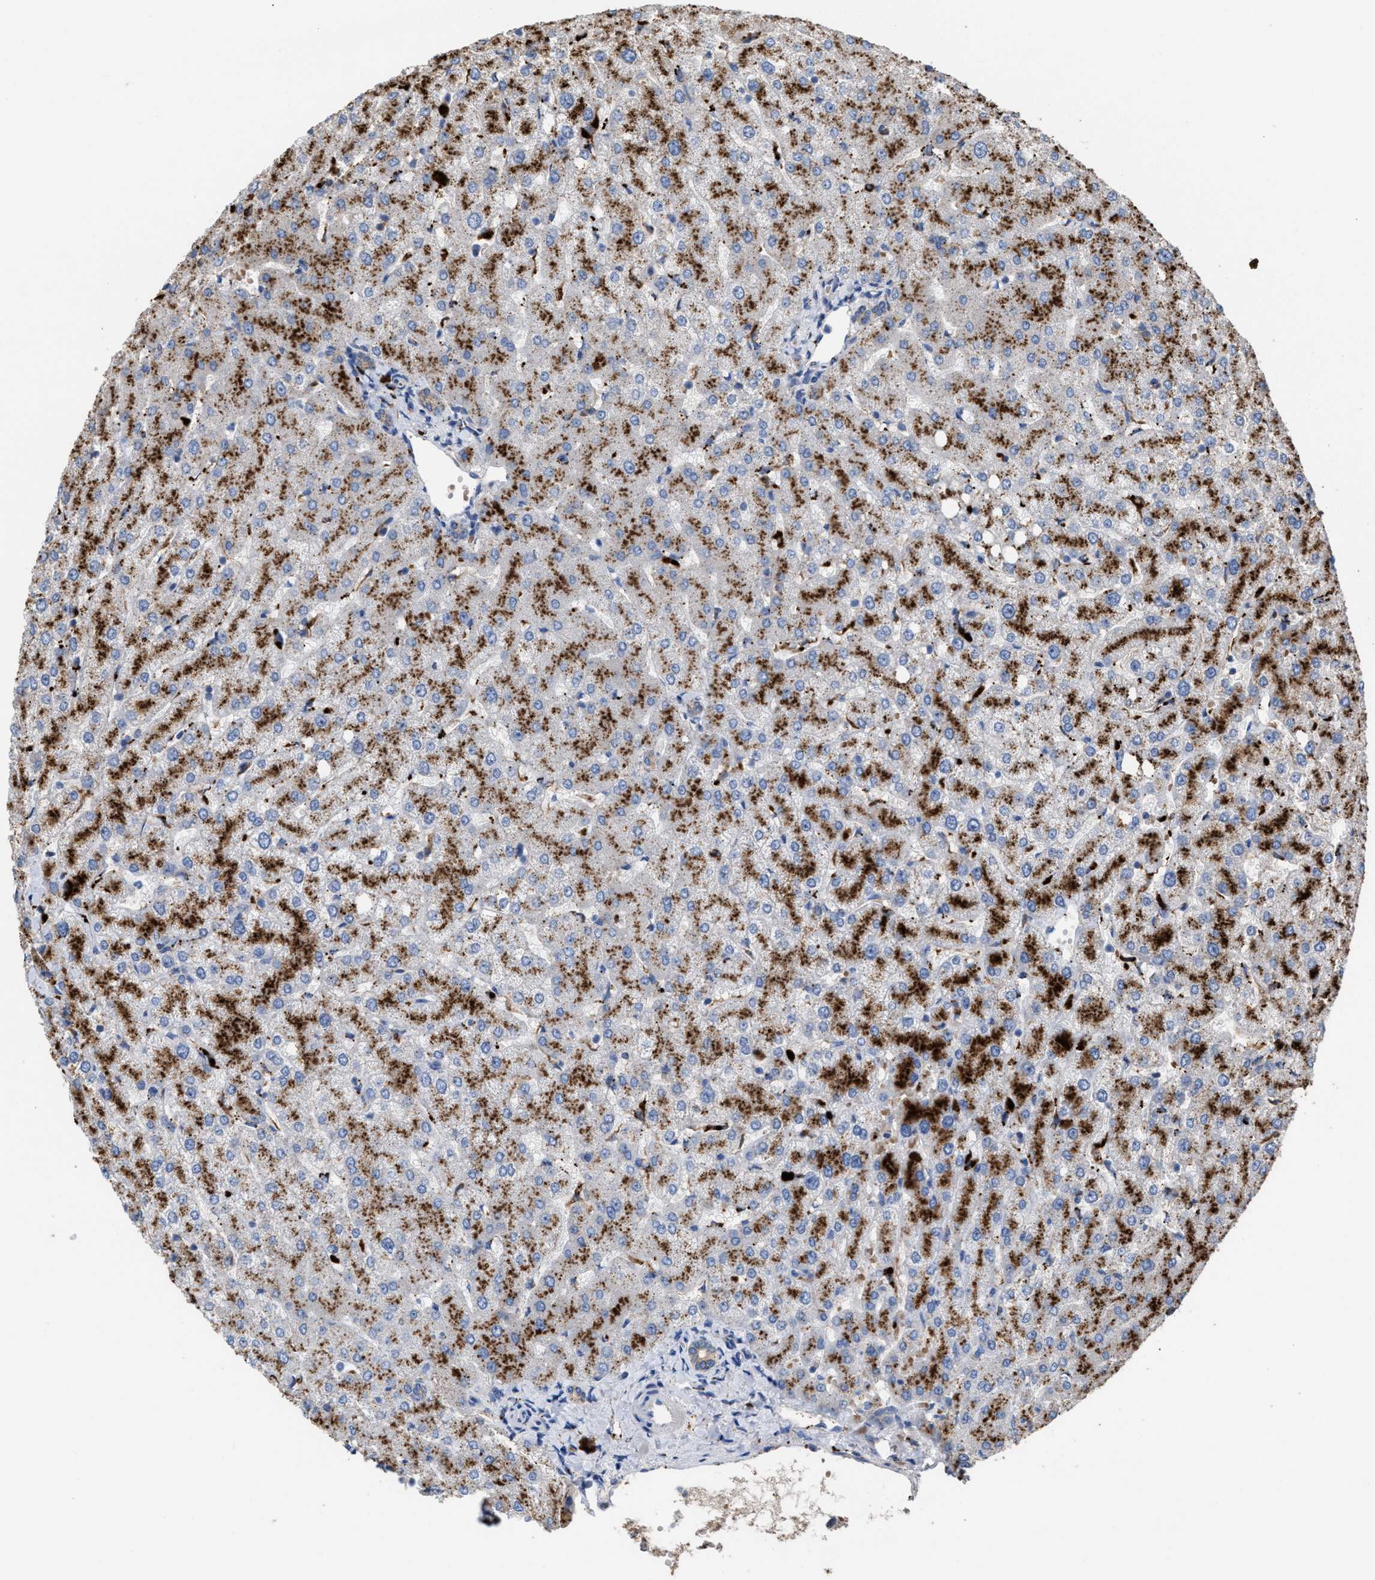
{"staining": {"intensity": "moderate", "quantity": ">75%", "location": "cytoplasmic/membranous"}, "tissue": "liver", "cell_type": "Cholangiocytes", "image_type": "normal", "snomed": [{"axis": "morphology", "description": "Normal tissue, NOS"}, {"axis": "topography", "description": "Liver"}], "caption": "Immunohistochemical staining of normal liver reveals >75% levels of moderate cytoplasmic/membranous protein positivity in approximately >75% of cholangiocytes. The protein of interest is stained brown, and the nuclei are stained in blue (DAB IHC with brightfield microscopy, high magnification).", "gene": "ELMO3", "patient": {"sex": "female", "age": 54}}